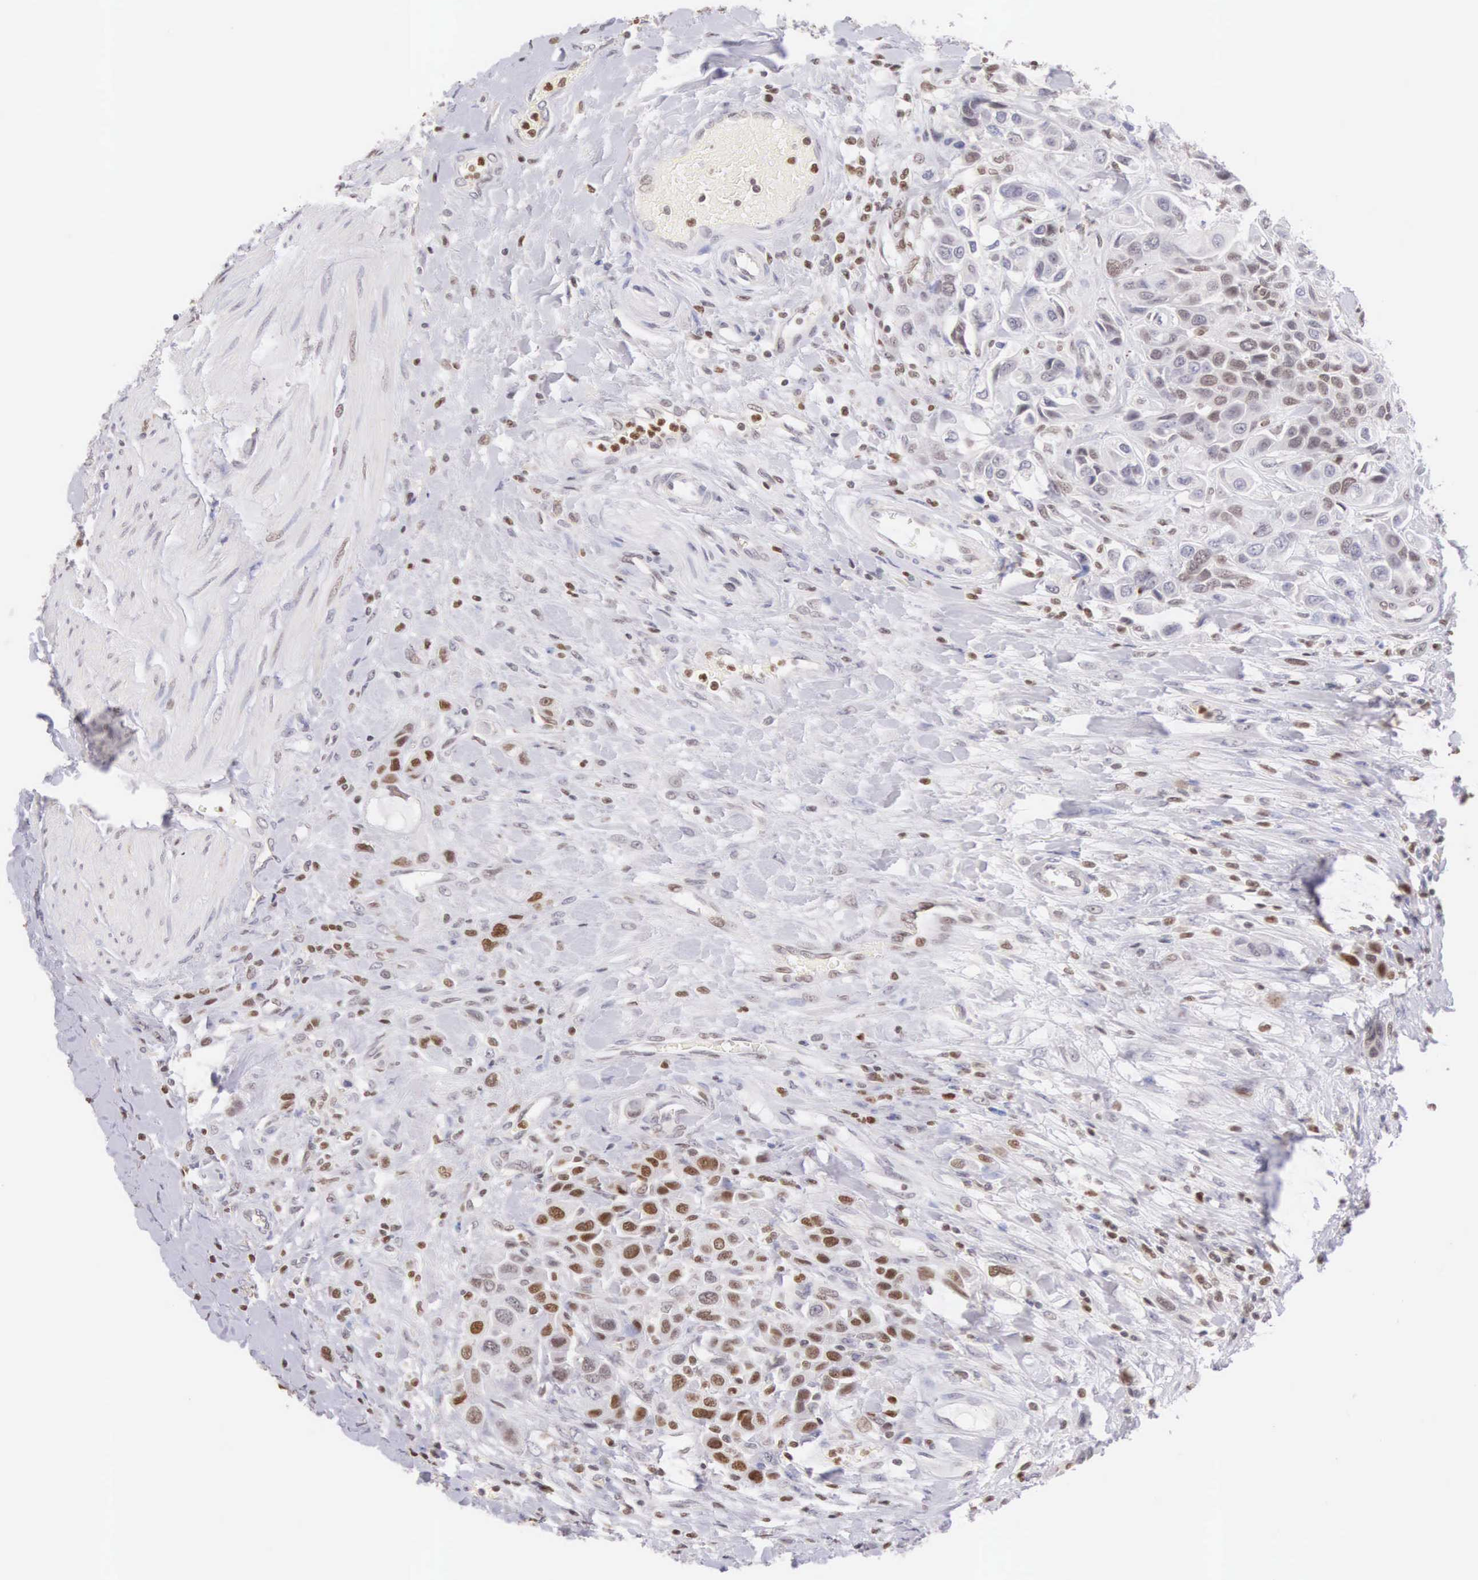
{"staining": {"intensity": "moderate", "quantity": "25%-75%", "location": "nuclear"}, "tissue": "urothelial cancer", "cell_type": "Tumor cells", "image_type": "cancer", "snomed": [{"axis": "morphology", "description": "Urothelial carcinoma, High grade"}, {"axis": "topography", "description": "Urinary bladder"}], "caption": "Tumor cells exhibit medium levels of moderate nuclear expression in approximately 25%-75% of cells in urothelial cancer.", "gene": "VRK1", "patient": {"sex": "male", "age": 50}}